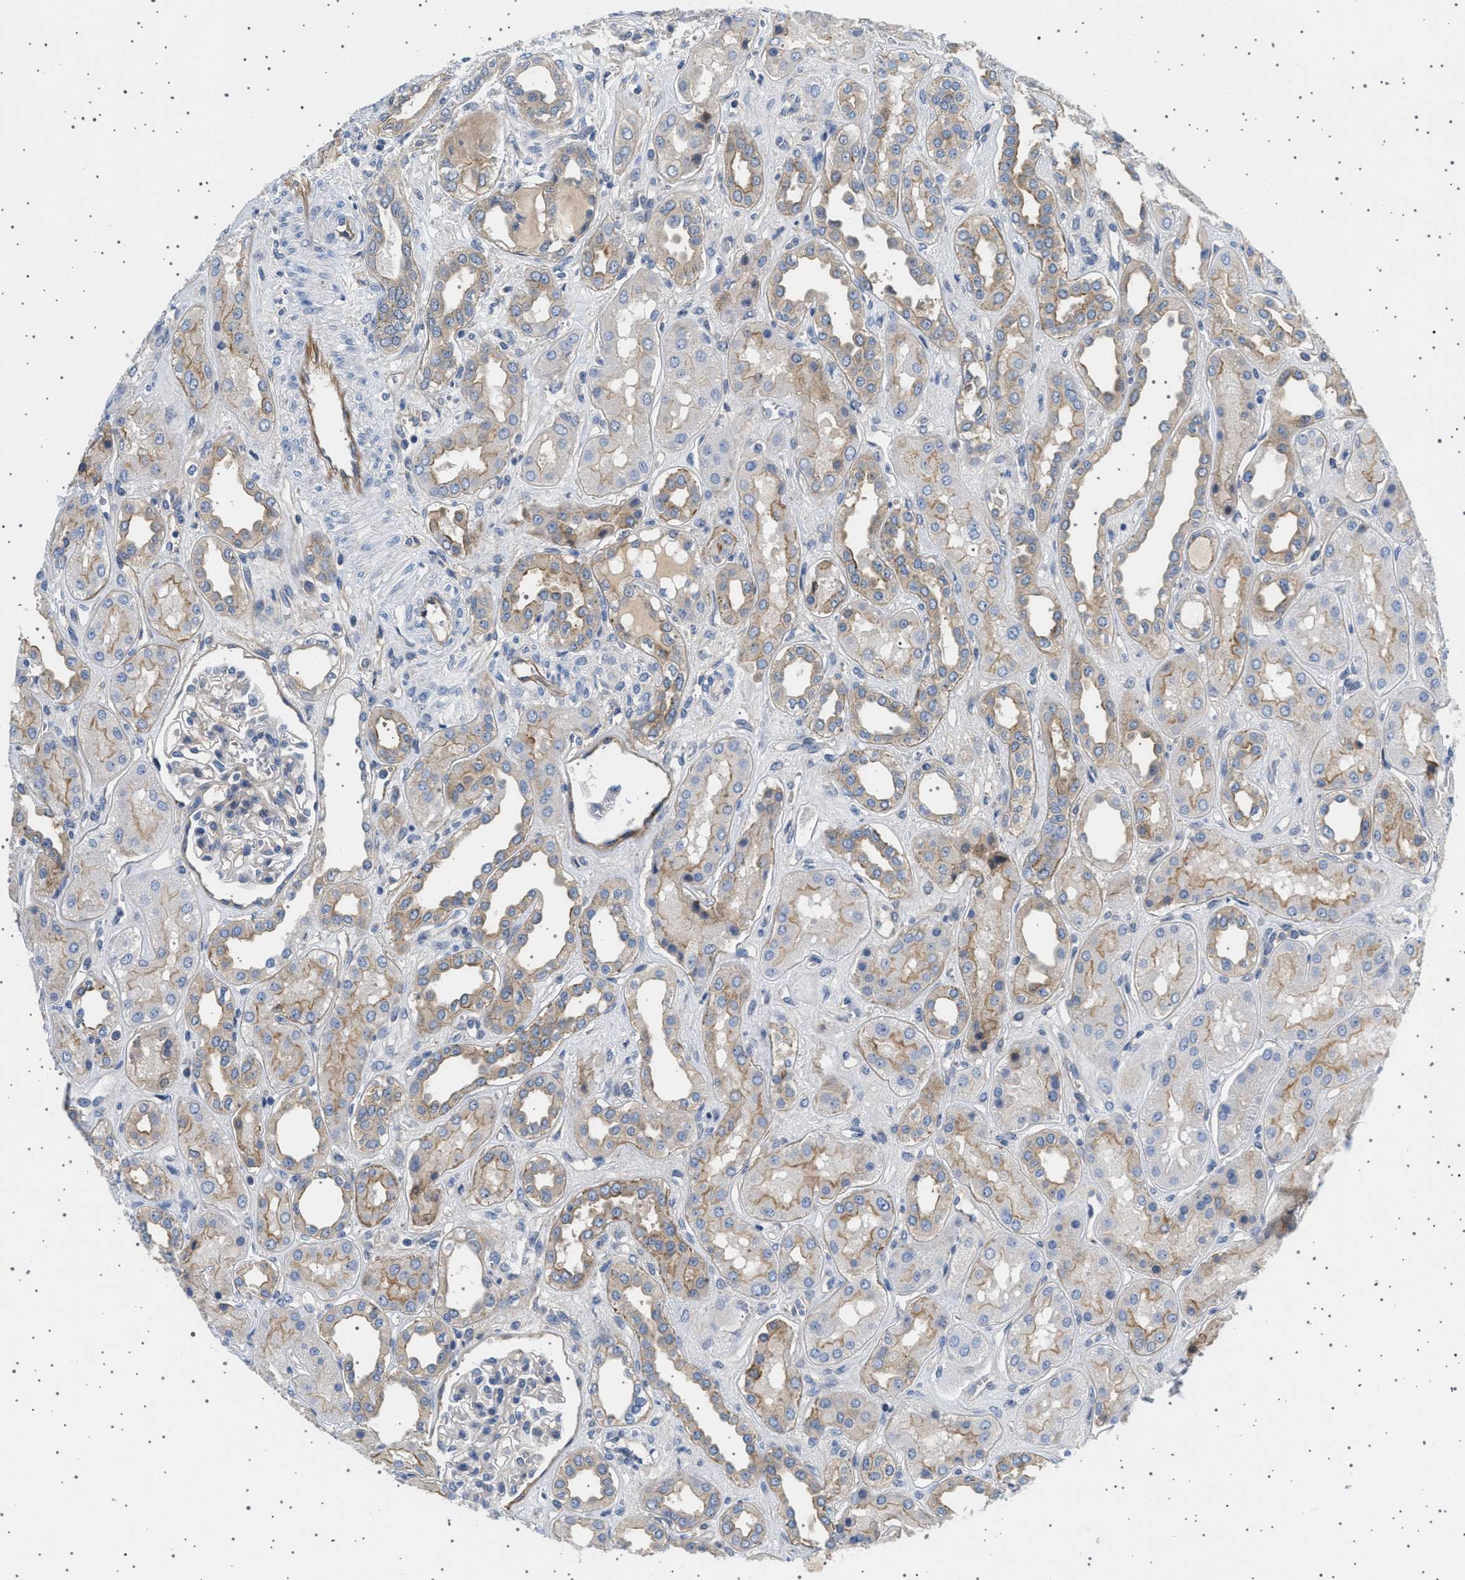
{"staining": {"intensity": "weak", "quantity": "25%-75%", "location": "cytoplasmic/membranous"}, "tissue": "kidney", "cell_type": "Cells in glomeruli", "image_type": "normal", "snomed": [{"axis": "morphology", "description": "Normal tissue, NOS"}, {"axis": "topography", "description": "Kidney"}], "caption": "Protein staining of unremarkable kidney shows weak cytoplasmic/membranous expression in approximately 25%-75% of cells in glomeruli. The staining was performed using DAB, with brown indicating positive protein expression. Nuclei are stained blue with hematoxylin.", "gene": "PLPP6", "patient": {"sex": "male", "age": 59}}